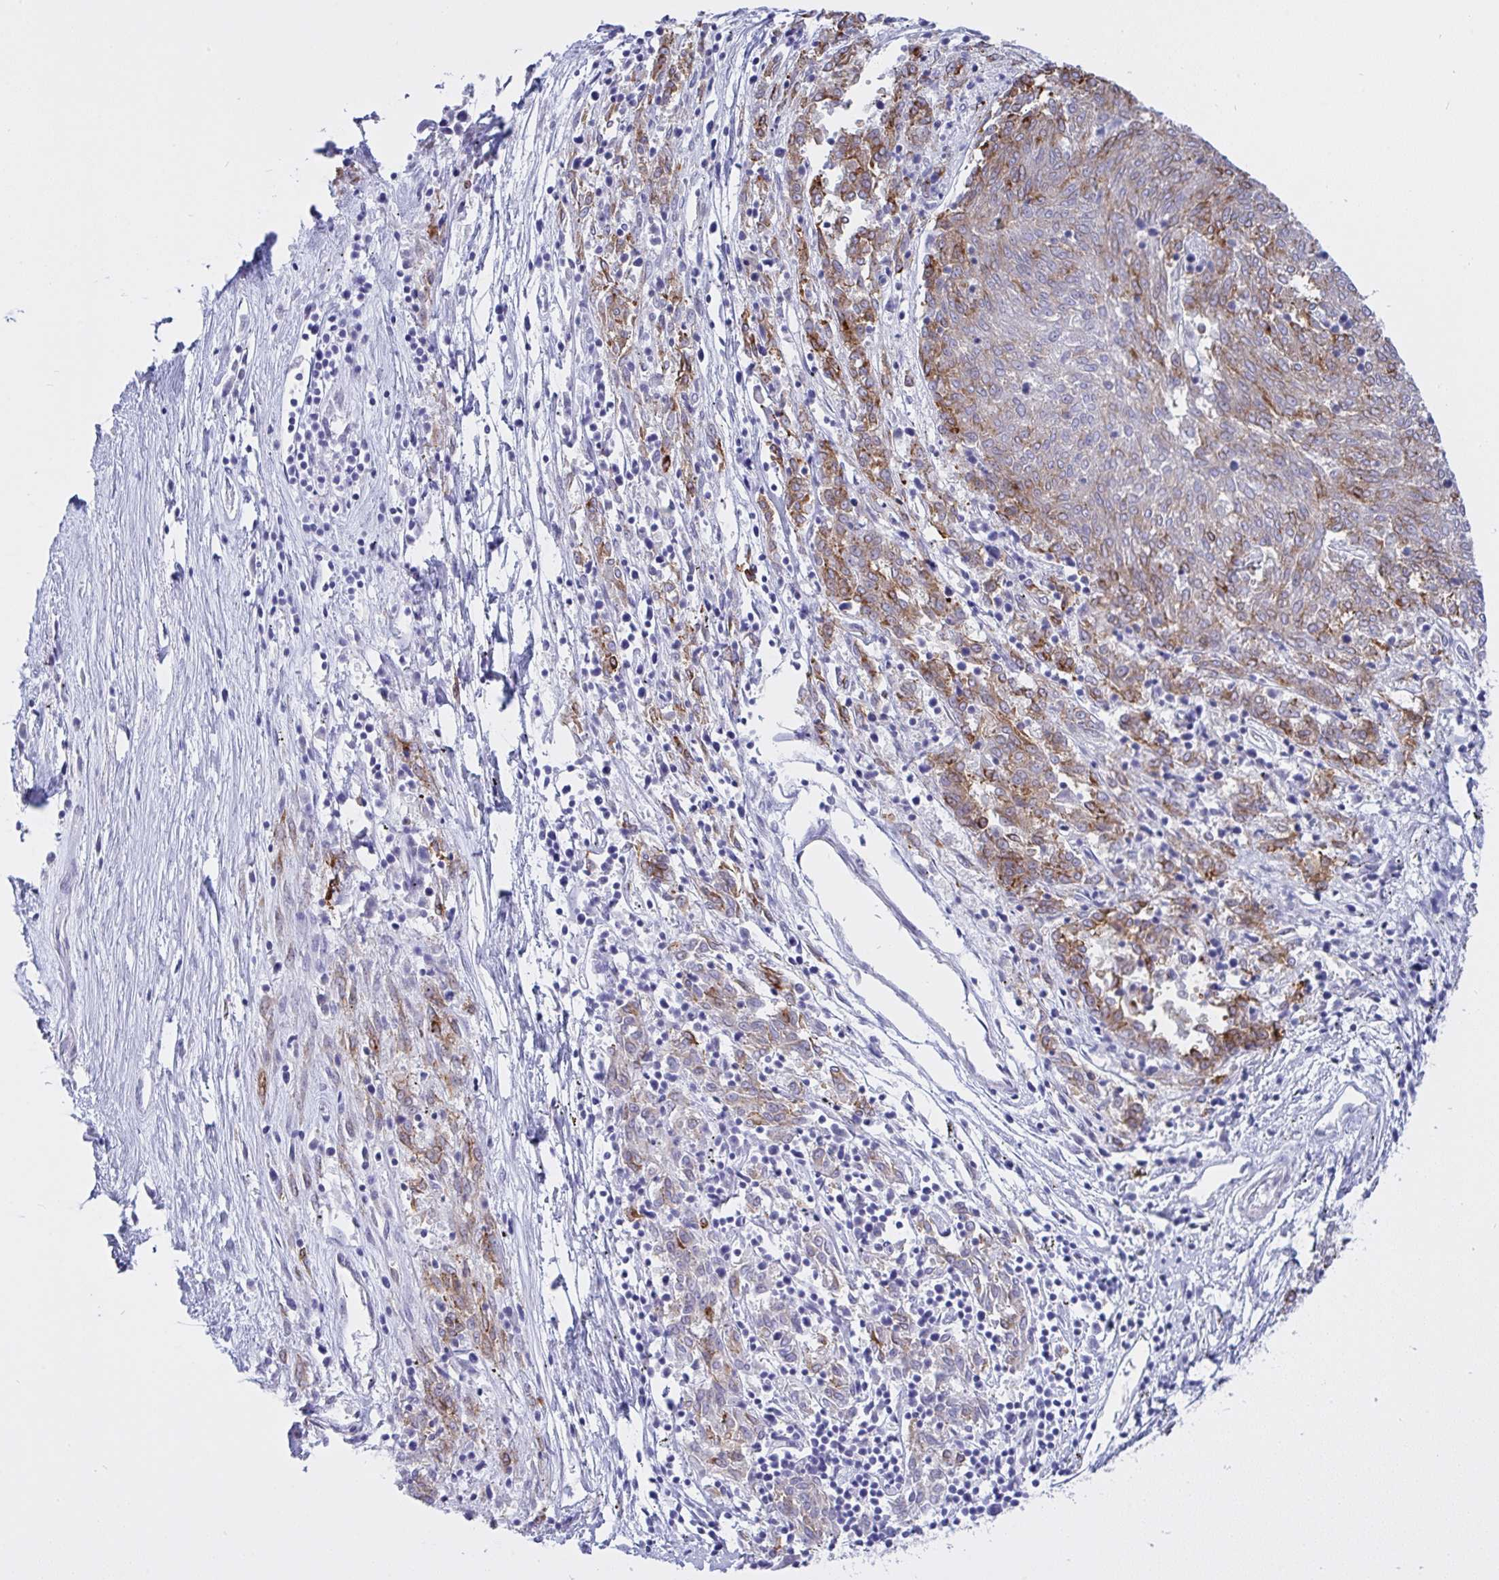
{"staining": {"intensity": "moderate", "quantity": "25%-75%", "location": "cytoplasmic/membranous"}, "tissue": "melanoma", "cell_type": "Tumor cells", "image_type": "cancer", "snomed": [{"axis": "morphology", "description": "Malignant melanoma, NOS"}, {"axis": "topography", "description": "Skin"}], "caption": "IHC of human malignant melanoma demonstrates medium levels of moderate cytoplasmic/membranous expression in approximately 25%-75% of tumor cells.", "gene": "FBXL22", "patient": {"sex": "female", "age": 72}}